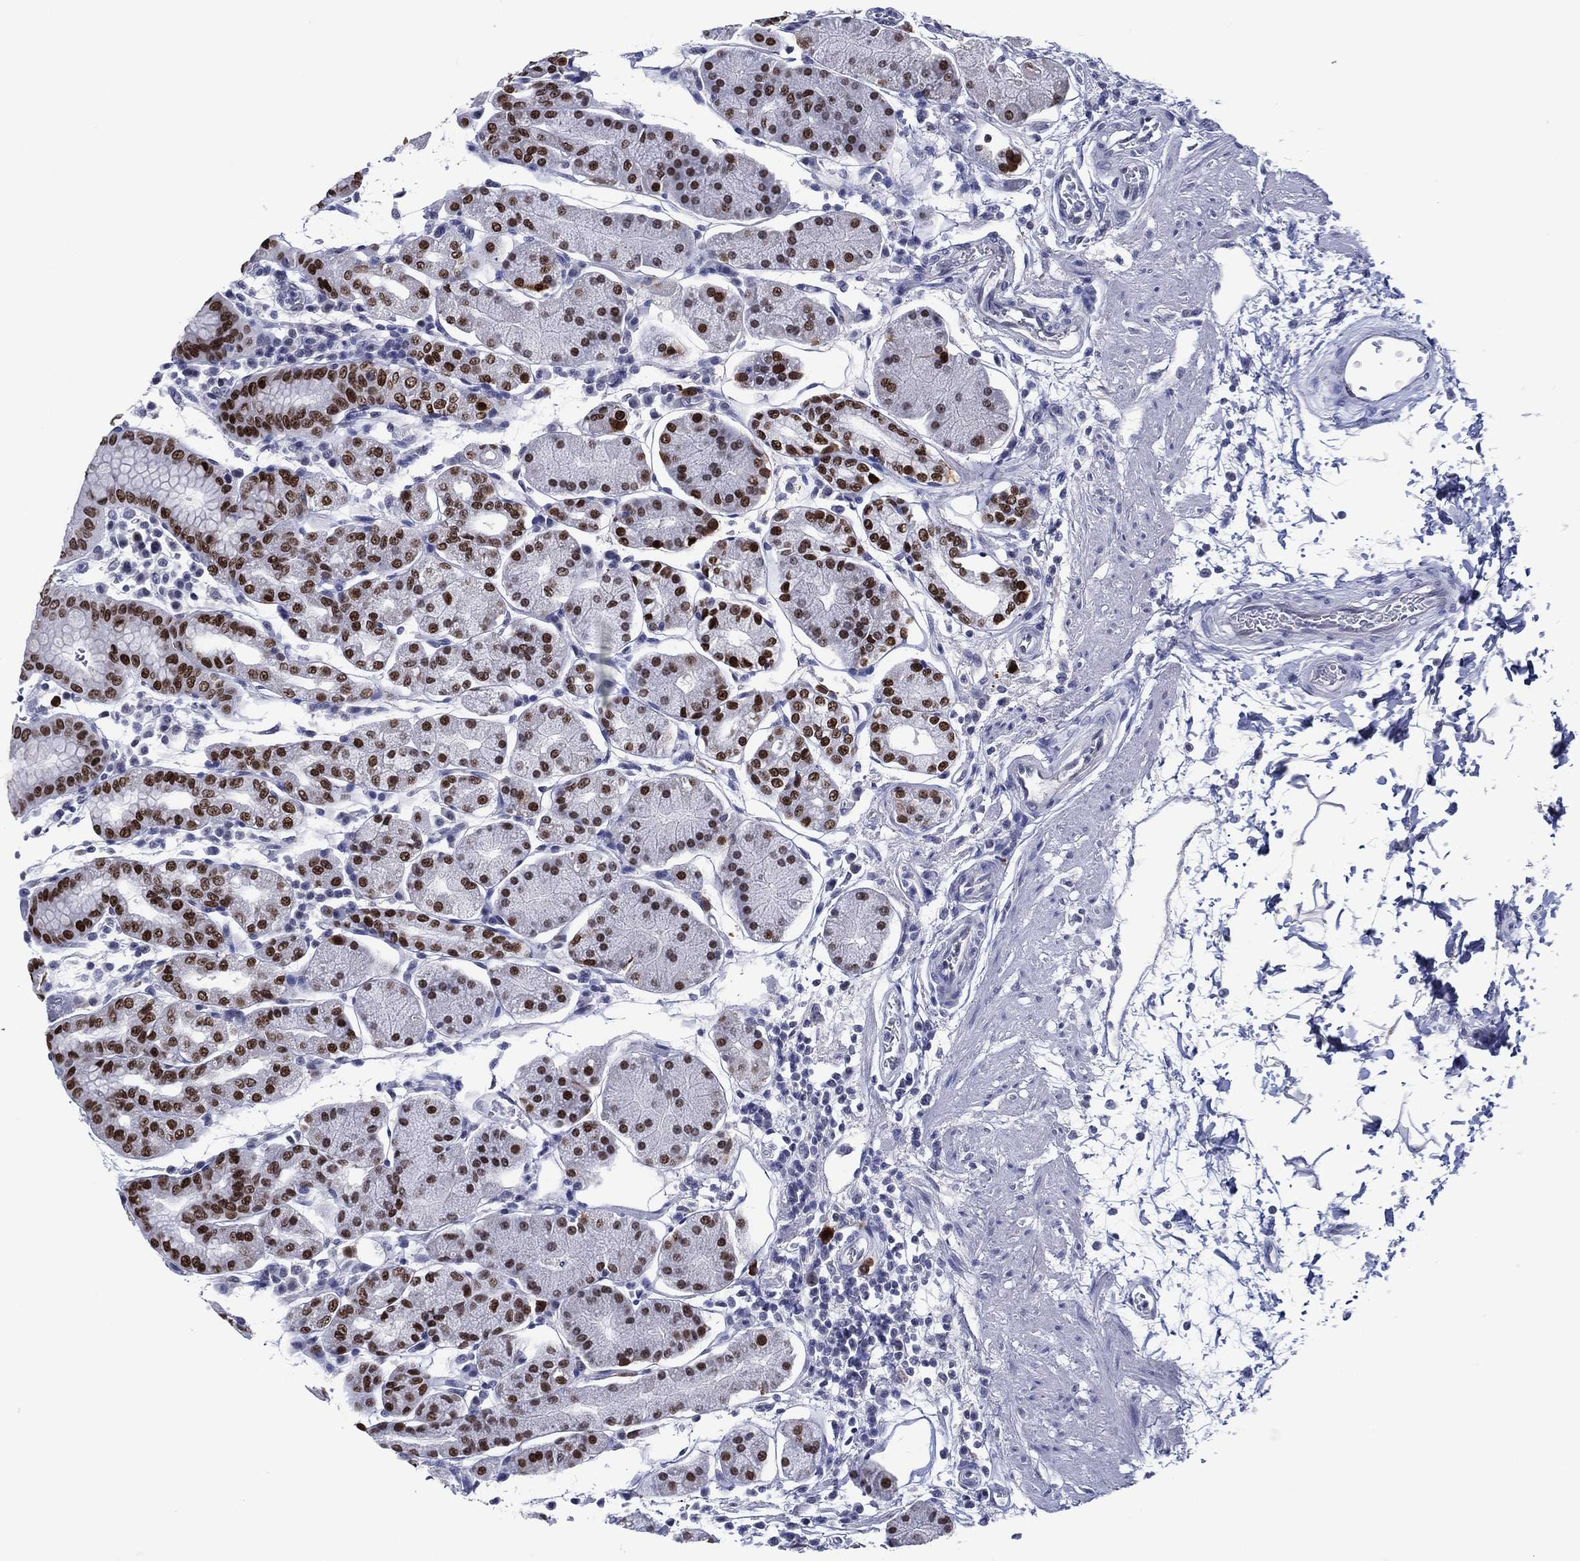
{"staining": {"intensity": "strong", "quantity": ">75%", "location": "nuclear"}, "tissue": "stomach", "cell_type": "Glandular cells", "image_type": "normal", "snomed": [{"axis": "morphology", "description": "Normal tissue, NOS"}, {"axis": "topography", "description": "Stomach"}], "caption": "Immunohistochemical staining of benign human stomach shows high levels of strong nuclear expression in approximately >75% of glandular cells. Using DAB (brown) and hematoxylin (blue) stains, captured at high magnification using brightfield microscopy.", "gene": "GATA6", "patient": {"sex": "male", "age": 54}}